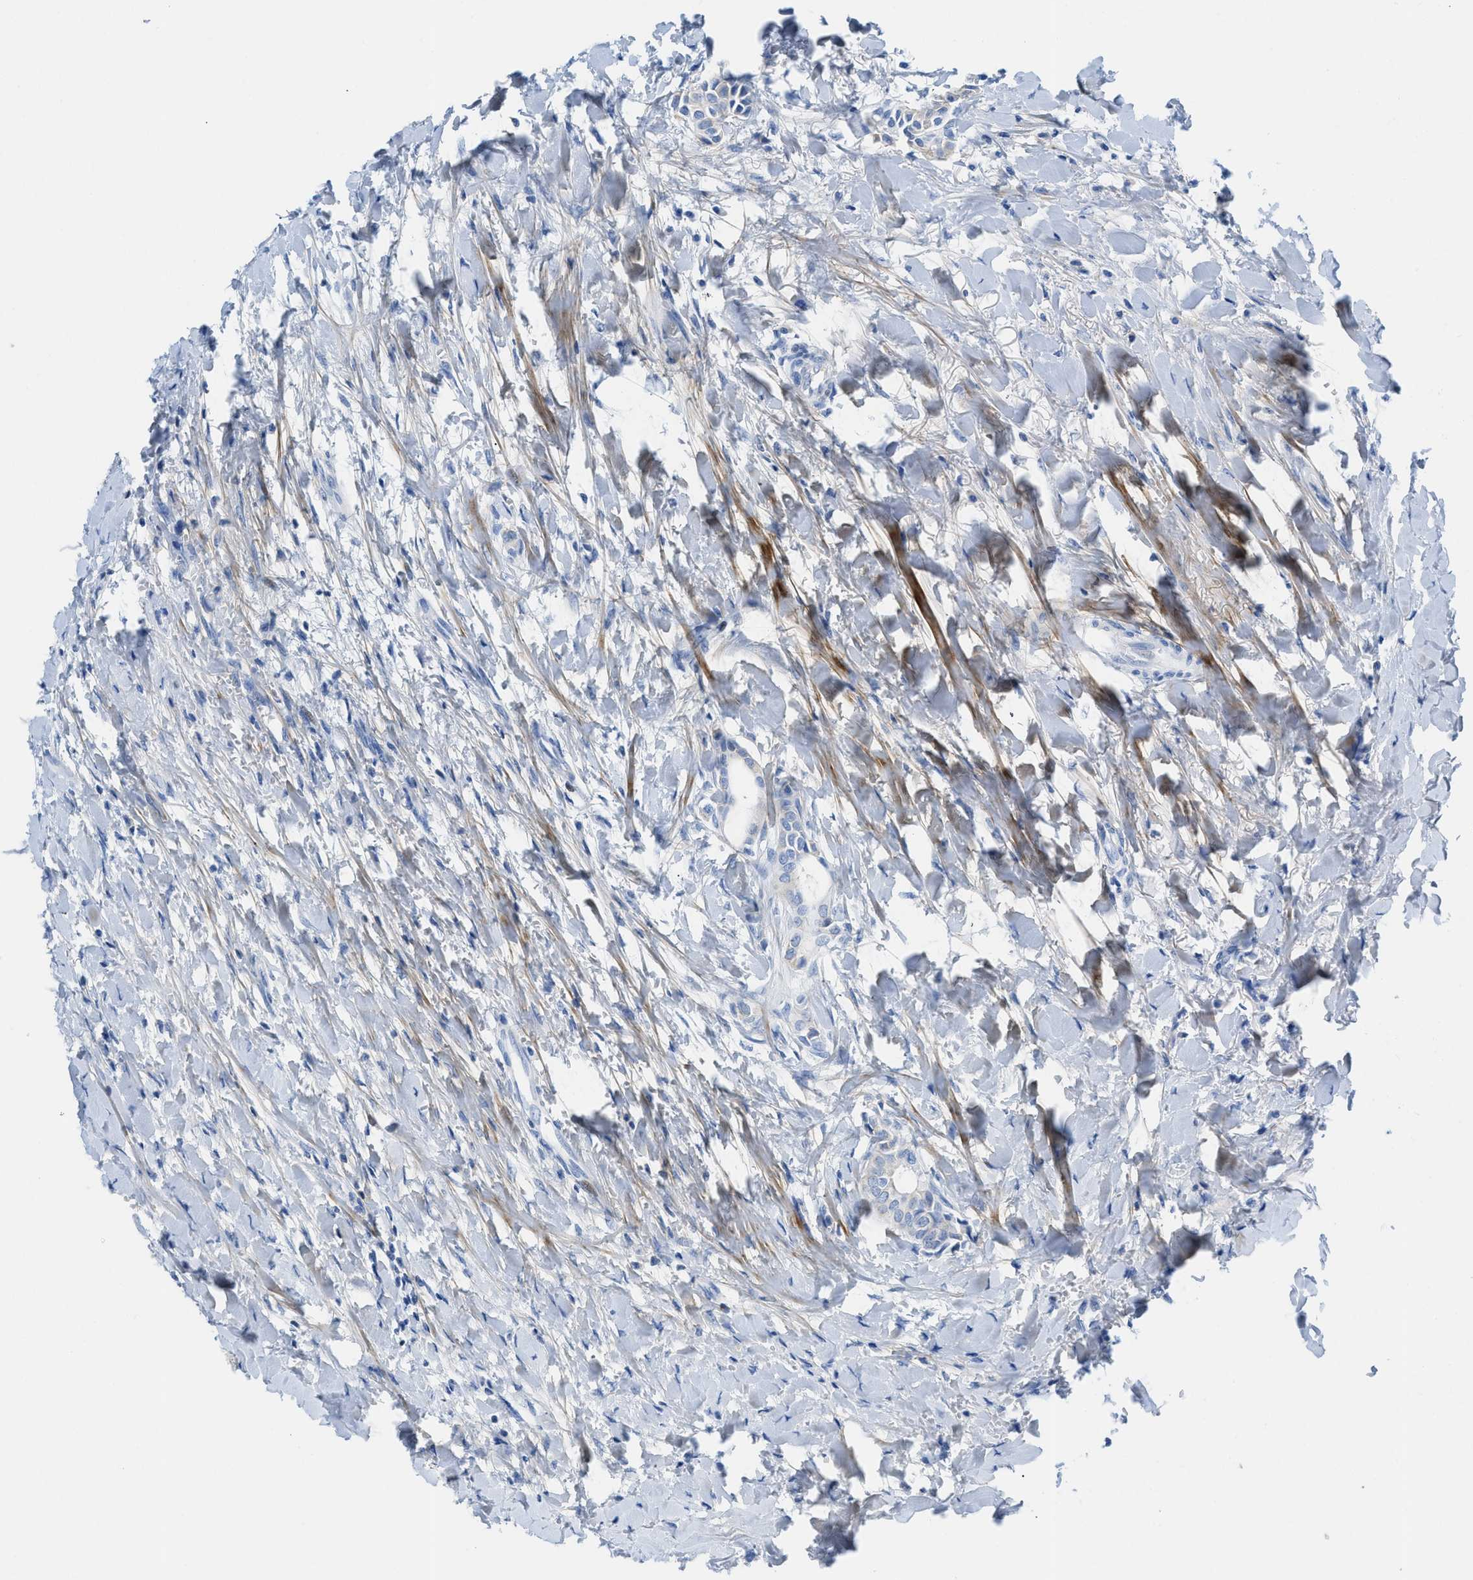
{"staining": {"intensity": "negative", "quantity": "none", "location": "none"}, "tissue": "head and neck cancer", "cell_type": "Tumor cells", "image_type": "cancer", "snomed": [{"axis": "morphology", "description": "Adenocarcinoma, NOS"}, {"axis": "topography", "description": "Salivary gland"}, {"axis": "topography", "description": "Head-Neck"}], "caption": "This micrograph is of head and neck adenocarcinoma stained with immunohistochemistry (IHC) to label a protein in brown with the nuclei are counter-stained blue. There is no expression in tumor cells.", "gene": "COL3A1", "patient": {"sex": "female", "age": 59}}